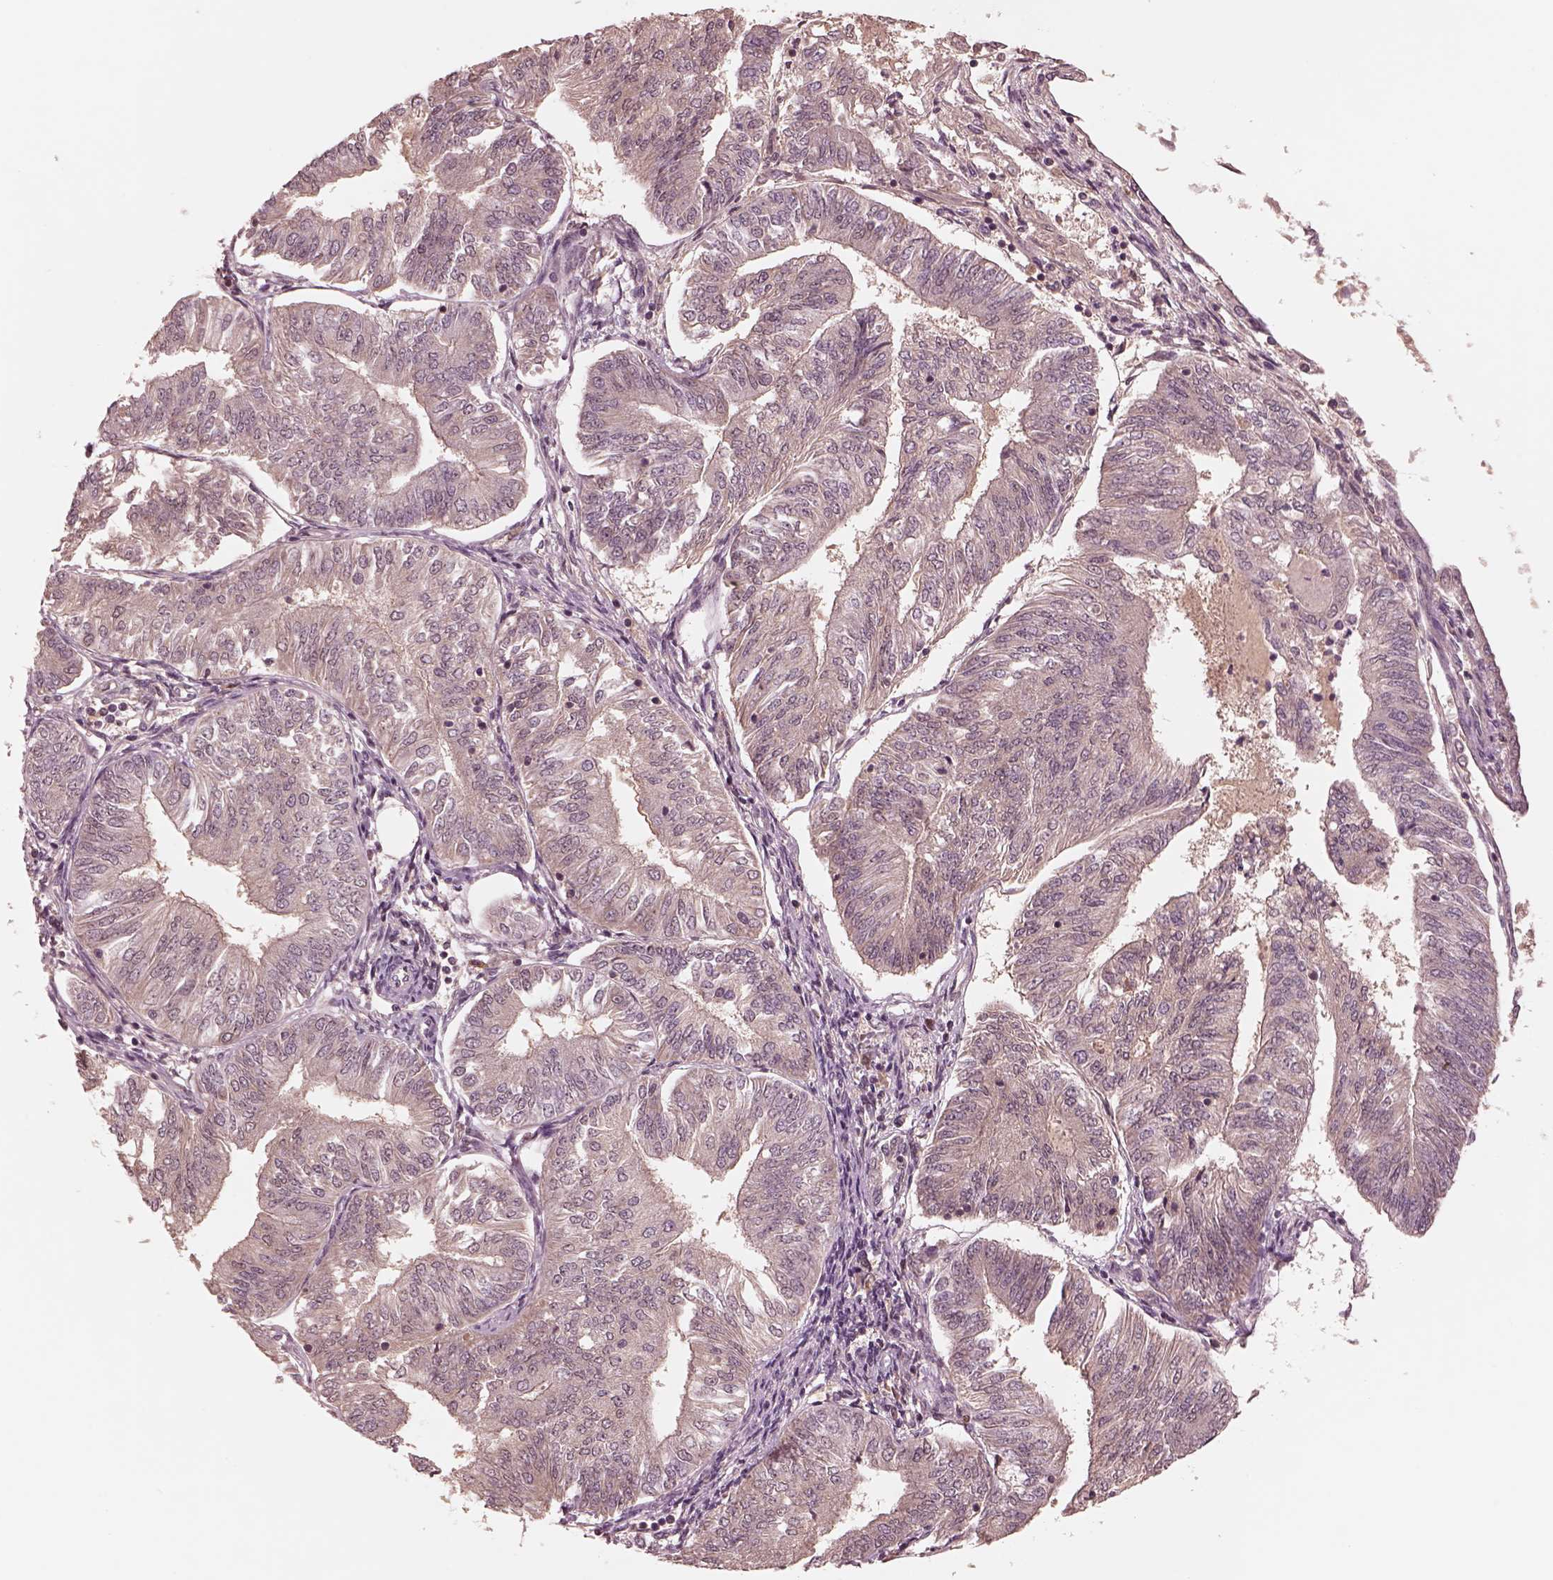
{"staining": {"intensity": "negative", "quantity": "none", "location": "none"}, "tissue": "endometrial cancer", "cell_type": "Tumor cells", "image_type": "cancer", "snomed": [{"axis": "morphology", "description": "Adenocarcinoma, NOS"}, {"axis": "topography", "description": "Endometrium"}], "caption": "Endometrial cancer stained for a protein using immunohistochemistry demonstrates no expression tumor cells.", "gene": "TF", "patient": {"sex": "female", "age": 58}}